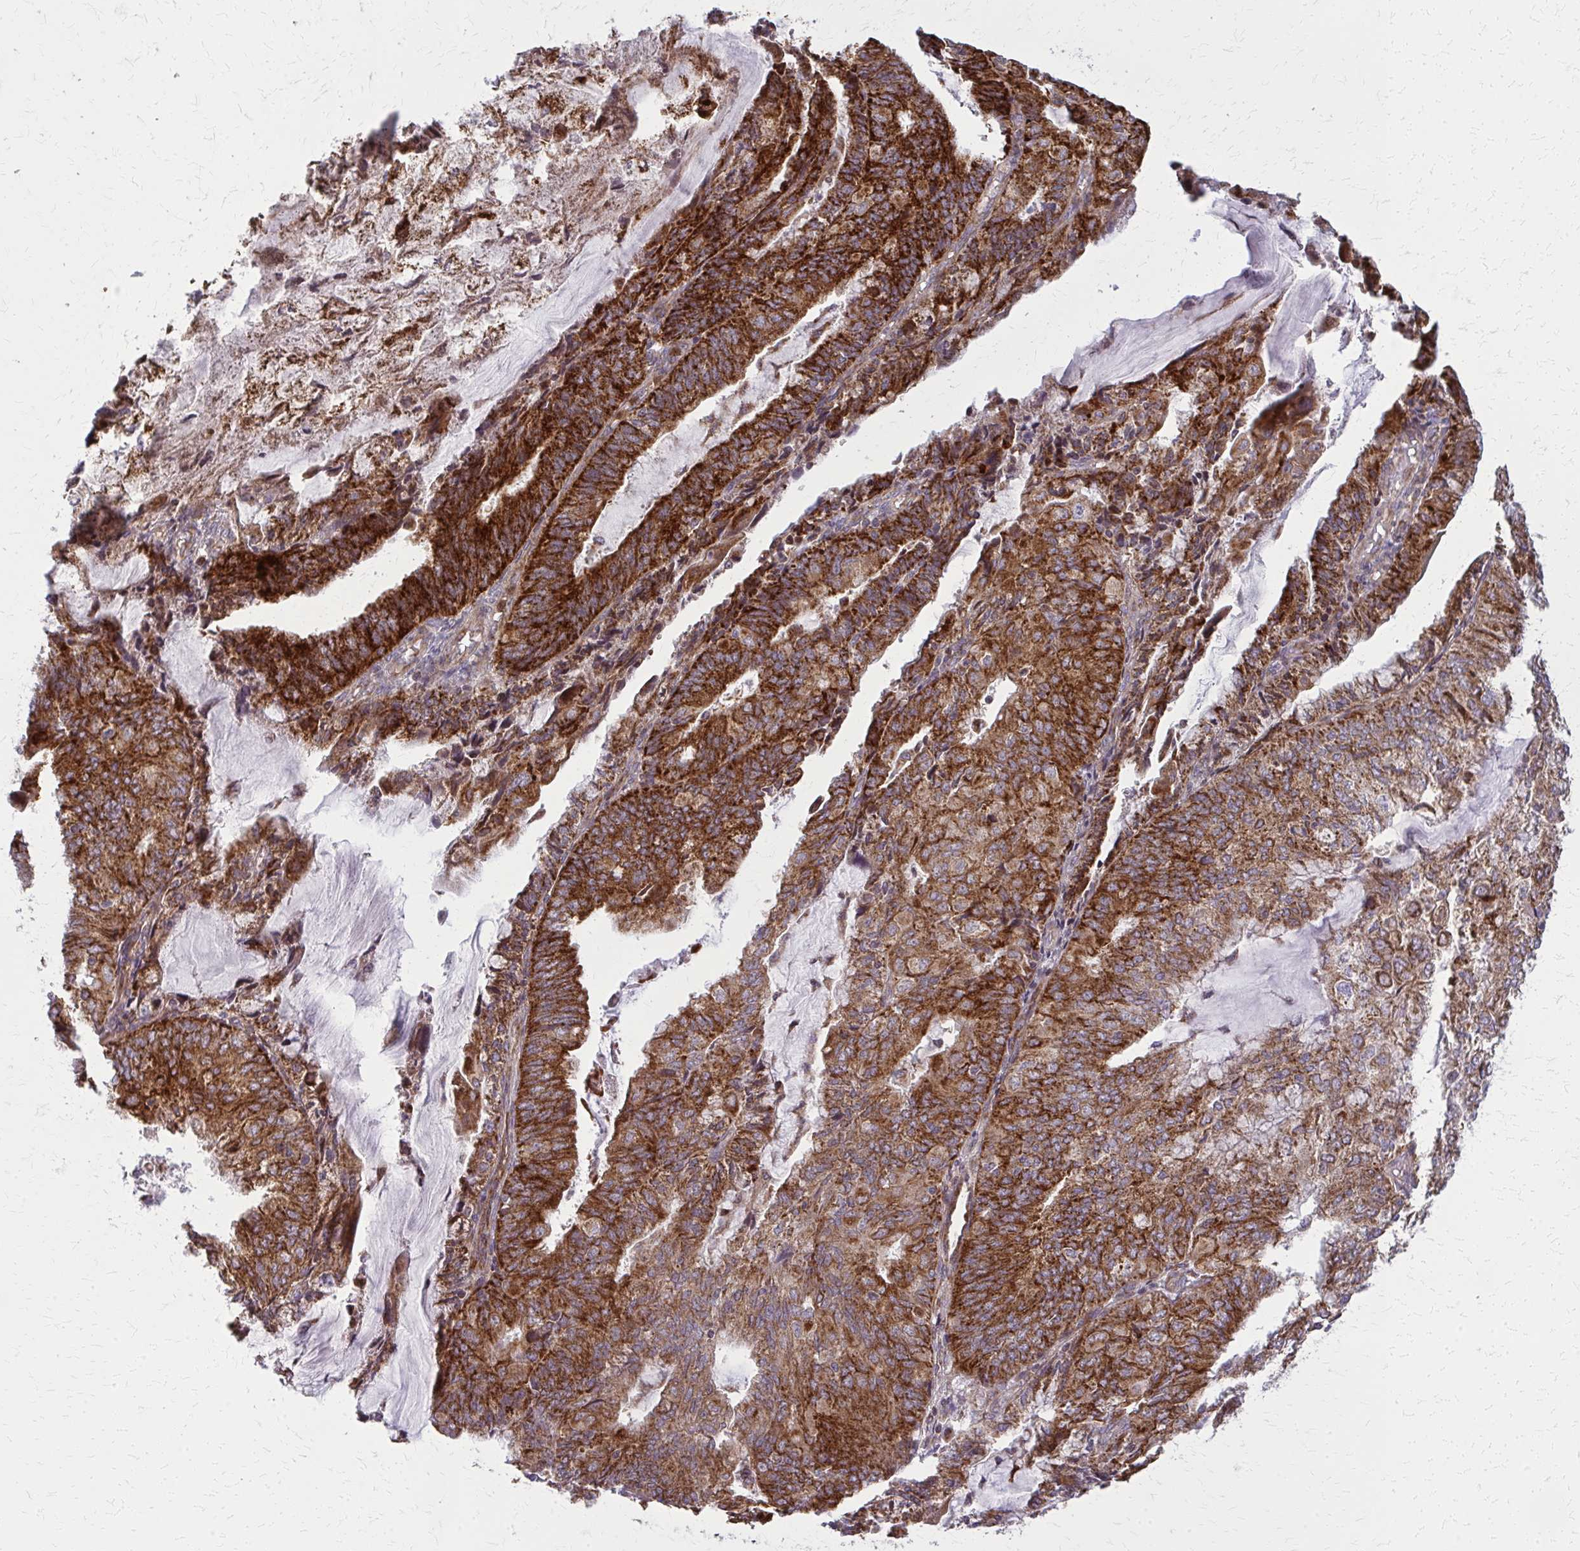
{"staining": {"intensity": "strong", "quantity": ">75%", "location": "cytoplasmic/membranous"}, "tissue": "endometrial cancer", "cell_type": "Tumor cells", "image_type": "cancer", "snomed": [{"axis": "morphology", "description": "Adenocarcinoma, NOS"}, {"axis": "topography", "description": "Endometrium"}], "caption": "Immunohistochemical staining of human adenocarcinoma (endometrial) reveals high levels of strong cytoplasmic/membranous protein staining in about >75% of tumor cells.", "gene": "MCCC1", "patient": {"sex": "female", "age": 81}}